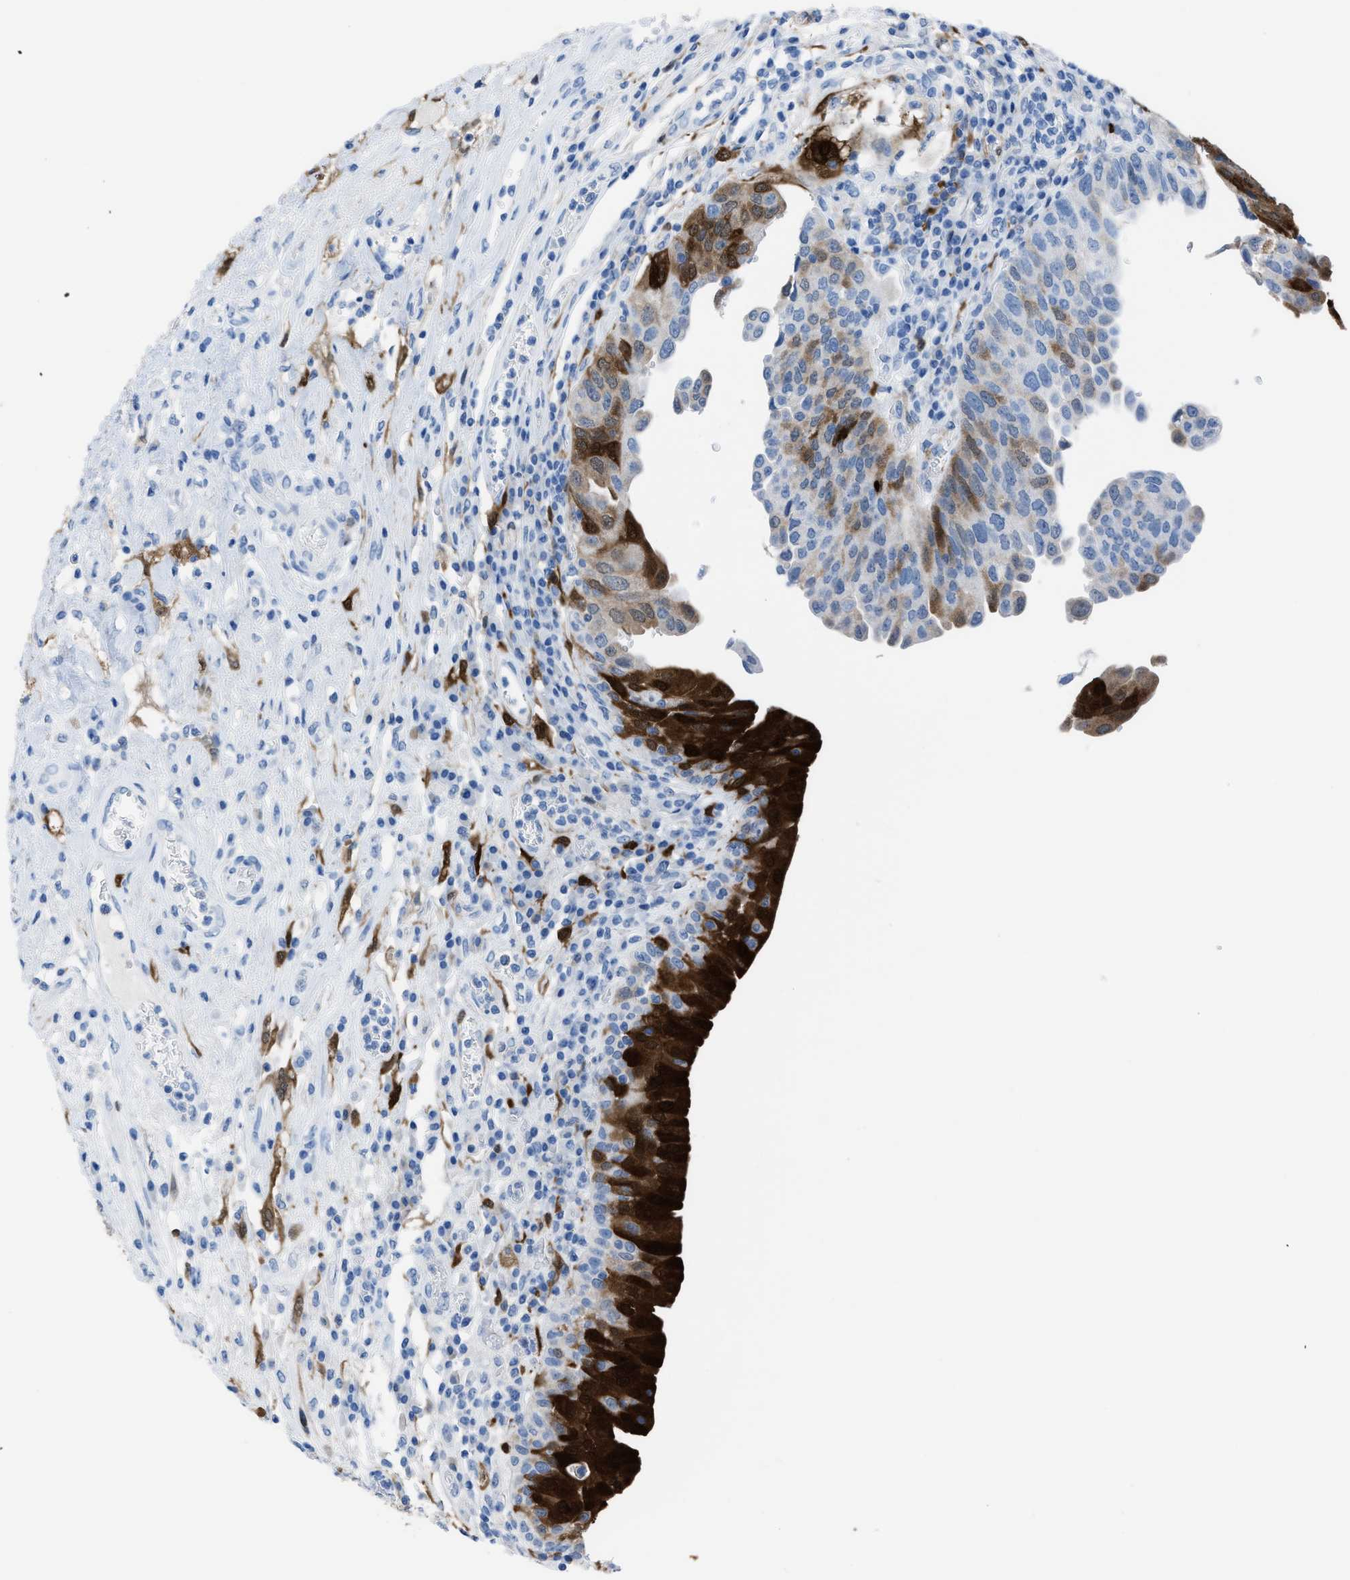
{"staining": {"intensity": "strong", "quantity": "25%-75%", "location": "cytoplasmic/membranous,nuclear"}, "tissue": "urothelial cancer", "cell_type": "Tumor cells", "image_type": "cancer", "snomed": [{"axis": "morphology", "description": "Urothelial carcinoma, High grade"}, {"axis": "topography", "description": "Urinary bladder"}], "caption": "Approximately 25%-75% of tumor cells in human high-grade urothelial carcinoma show strong cytoplasmic/membranous and nuclear protein expression as visualized by brown immunohistochemical staining.", "gene": "CDKN2A", "patient": {"sex": "female", "age": 80}}